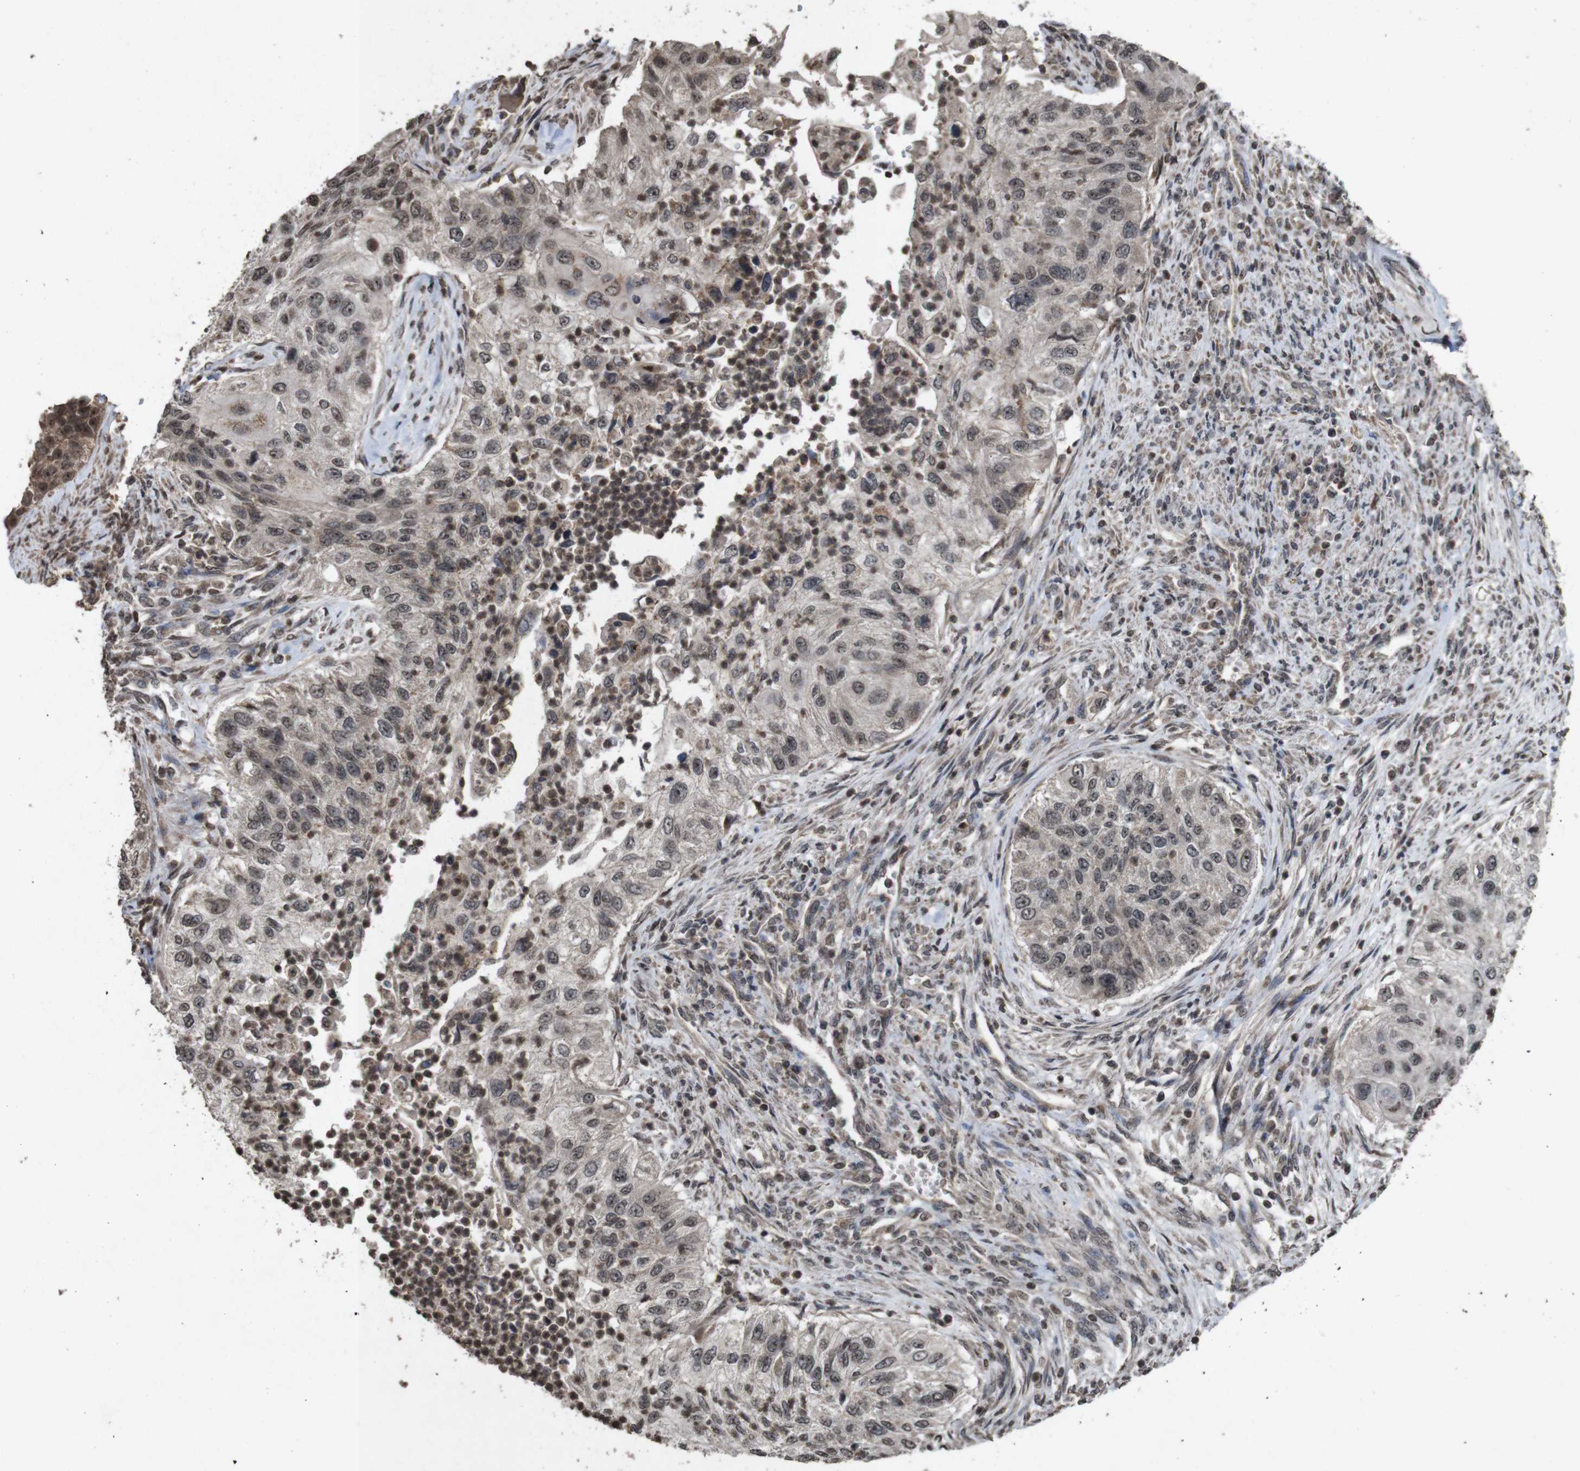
{"staining": {"intensity": "weak", "quantity": ">75%", "location": "cytoplasmic/membranous,nuclear"}, "tissue": "urothelial cancer", "cell_type": "Tumor cells", "image_type": "cancer", "snomed": [{"axis": "morphology", "description": "Urothelial carcinoma, High grade"}, {"axis": "topography", "description": "Urinary bladder"}], "caption": "High-grade urothelial carcinoma tissue shows weak cytoplasmic/membranous and nuclear staining in approximately >75% of tumor cells", "gene": "SORL1", "patient": {"sex": "female", "age": 60}}